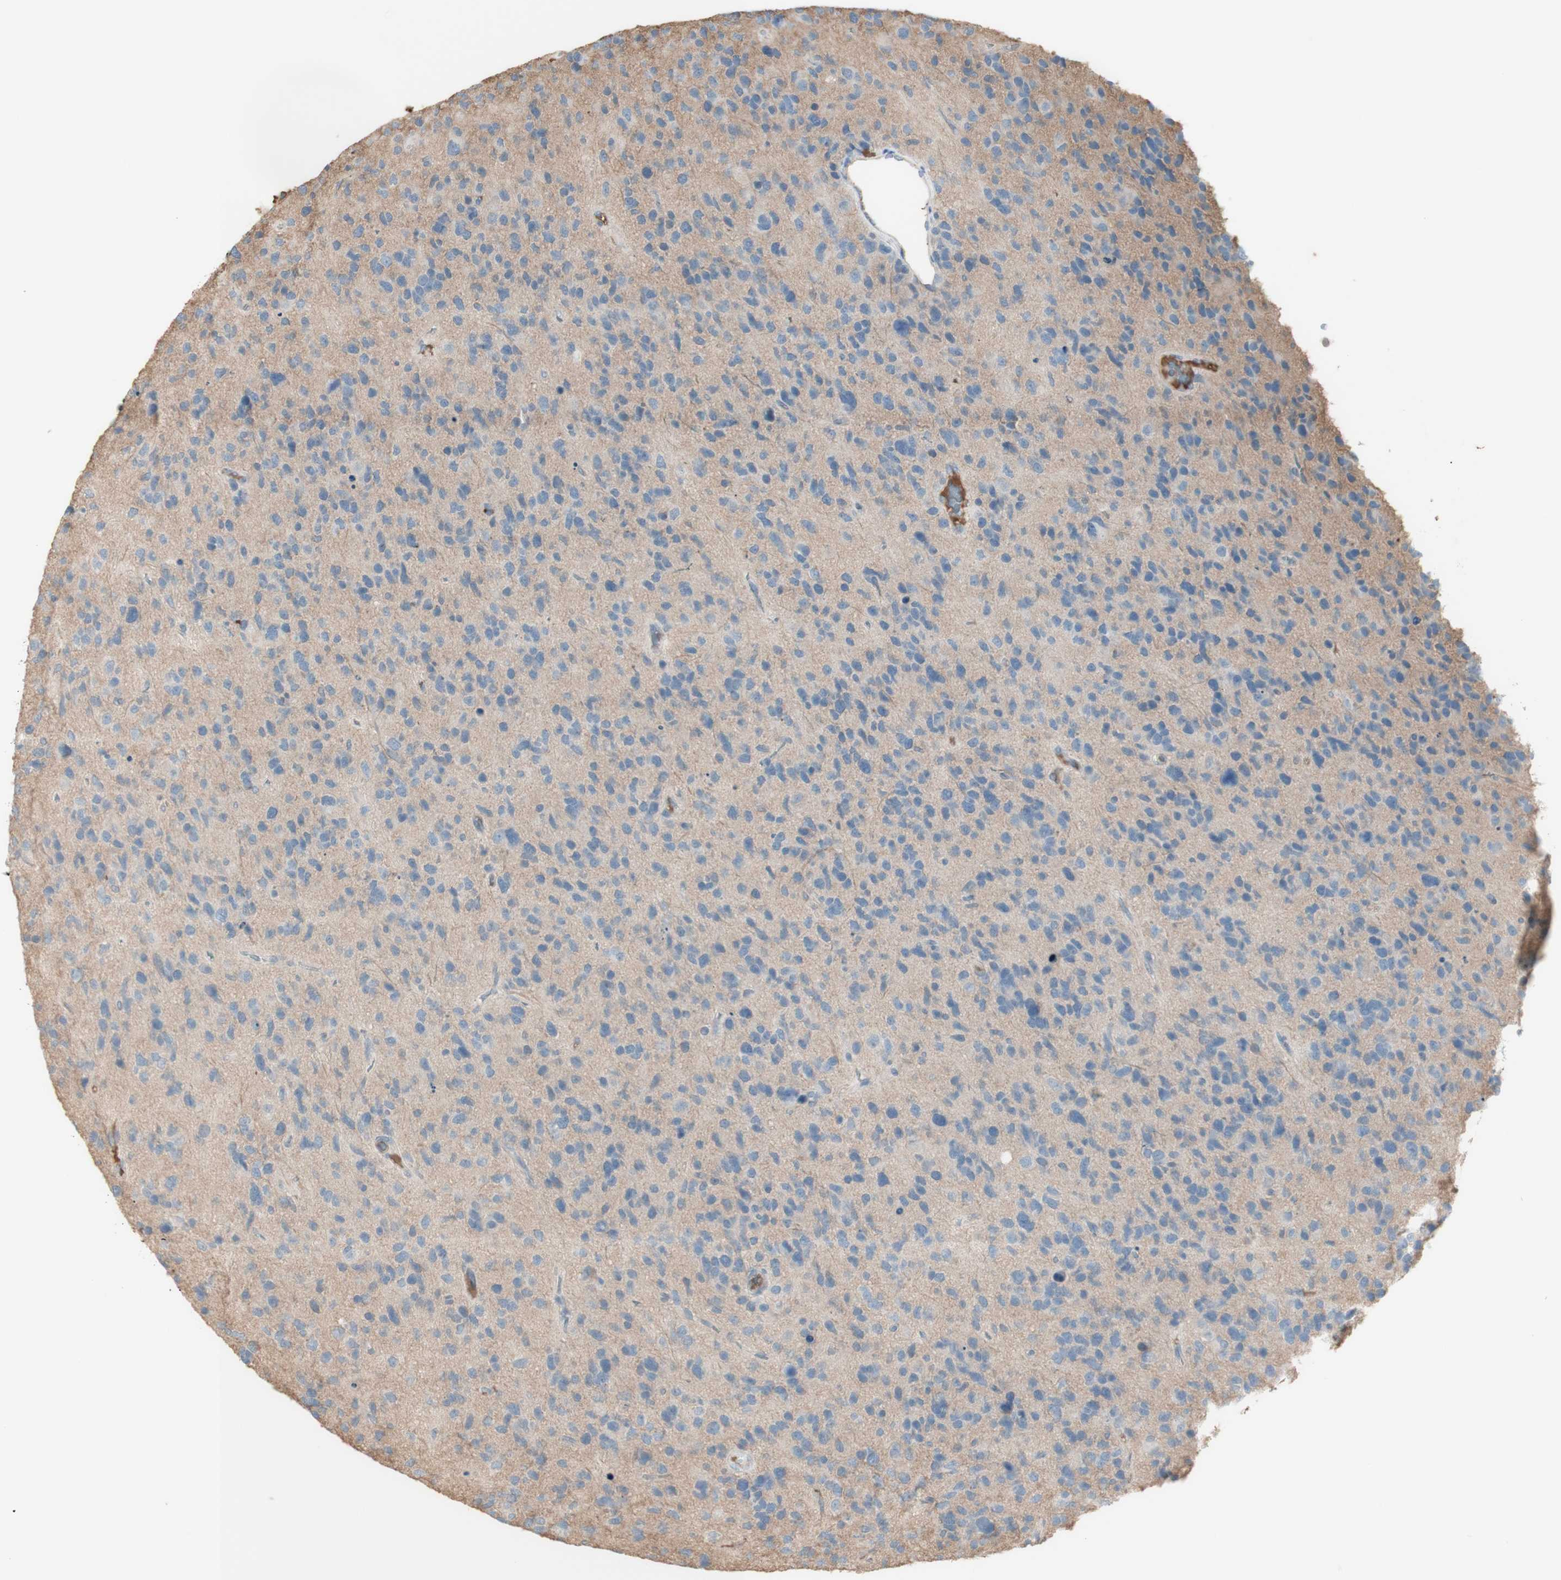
{"staining": {"intensity": "negative", "quantity": "none", "location": "none"}, "tissue": "glioma", "cell_type": "Tumor cells", "image_type": "cancer", "snomed": [{"axis": "morphology", "description": "Glioma, malignant, High grade"}, {"axis": "topography", "description": "Brain"}], "caption": "This is a histopathology image of immunohistochemistry staining of glioma, which shows no positivity in tumor cells.", "gene": "IFNG", "patient": {"sex": "female", "age": 58}}